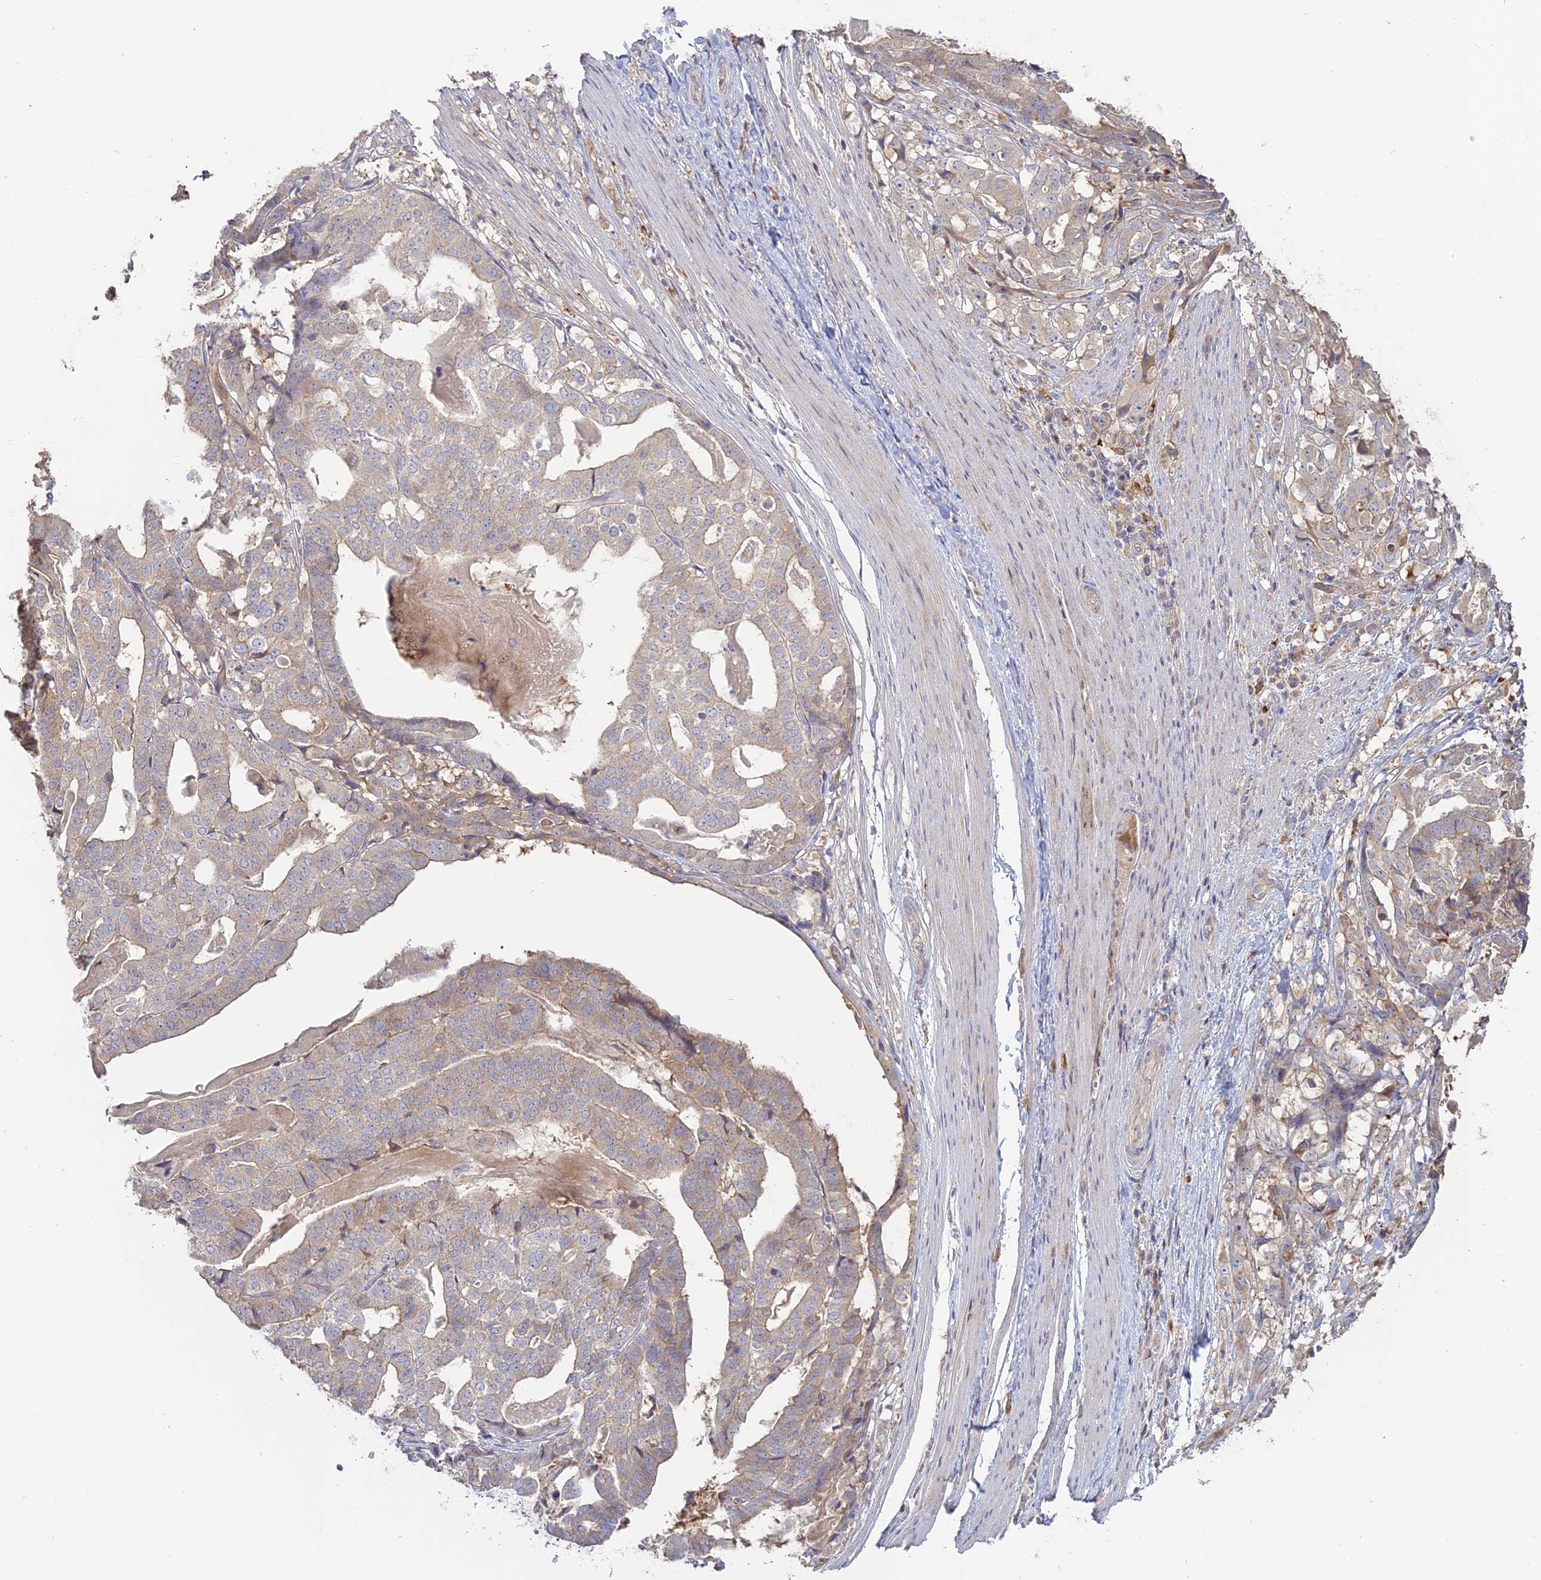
{"staining": {"intensity": "weak", "quantity": "25%-75%", "location": "cytoplasmic/membranous"}, "tissue": "stomach cancer", "cell_type": "Tumor cells", "image_type": "cancer", "snomed": [{"axis": "morphology", "description": "Adenocarcinoma, NOS"}, {"axis": "topography", "description": "Stomach"}], "caption": "Weak cytoplasmic/membranous positivity for a protein is identified in approximately 25%-75% of tumor cells of stomach cancer (adenocarcinoma) using IHC.", "gene": "SFT2D2", "patient": {"sex": "male", "age": 48}}